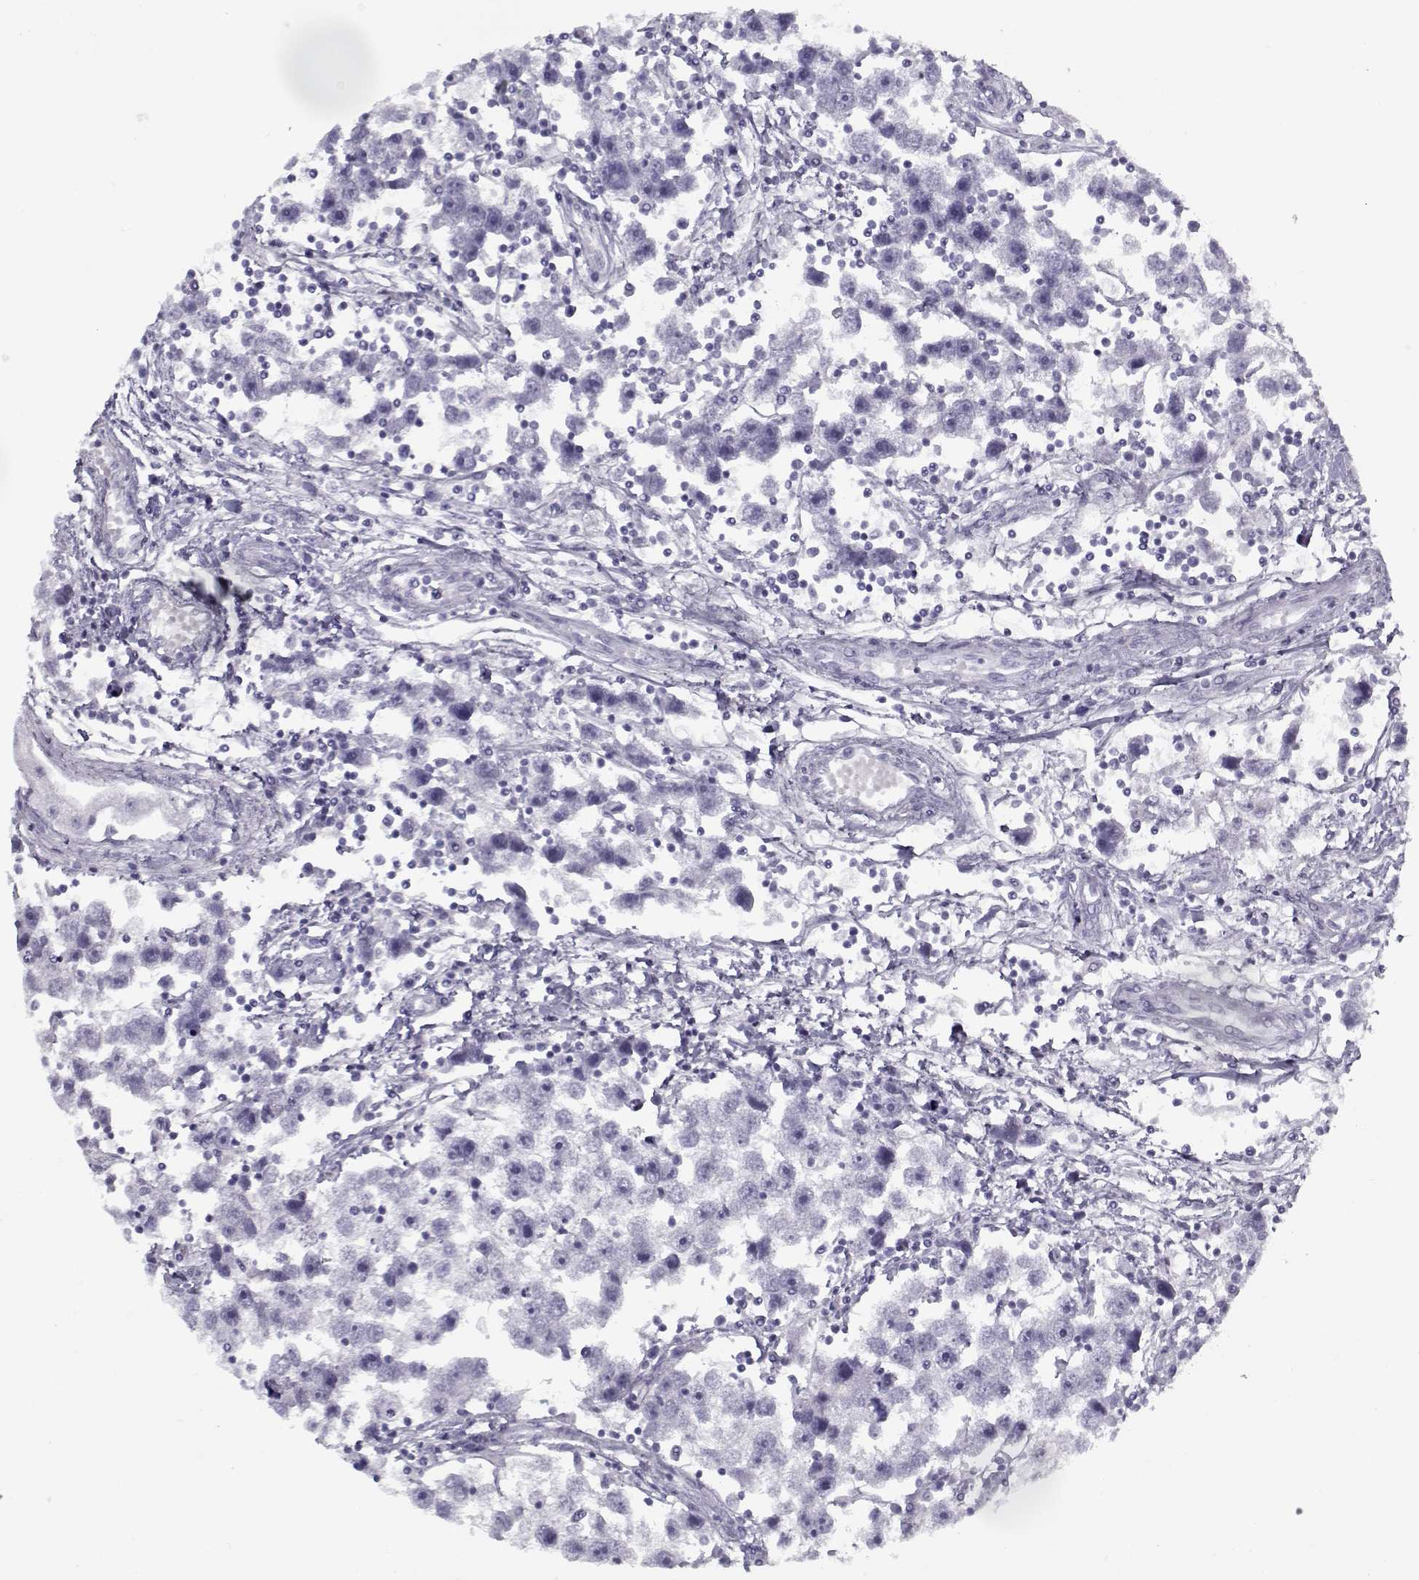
{"staining": {"intensity": "negative", "quantity": "none", "location": "none"}, "tissue": "testis cancer", "cell_type": "Tumor cells", "image_type": "cancer", "snomed": [{"axis": "morphology", "description": "Seminoma, NOS"}, {"axis": "topography", "description": "Testis"}], "caption": "Tumor cells show no significant staining in testis cancer (seminoma).", "gene": "RNF32", "patient": {"sex": "male", "age": 30}}